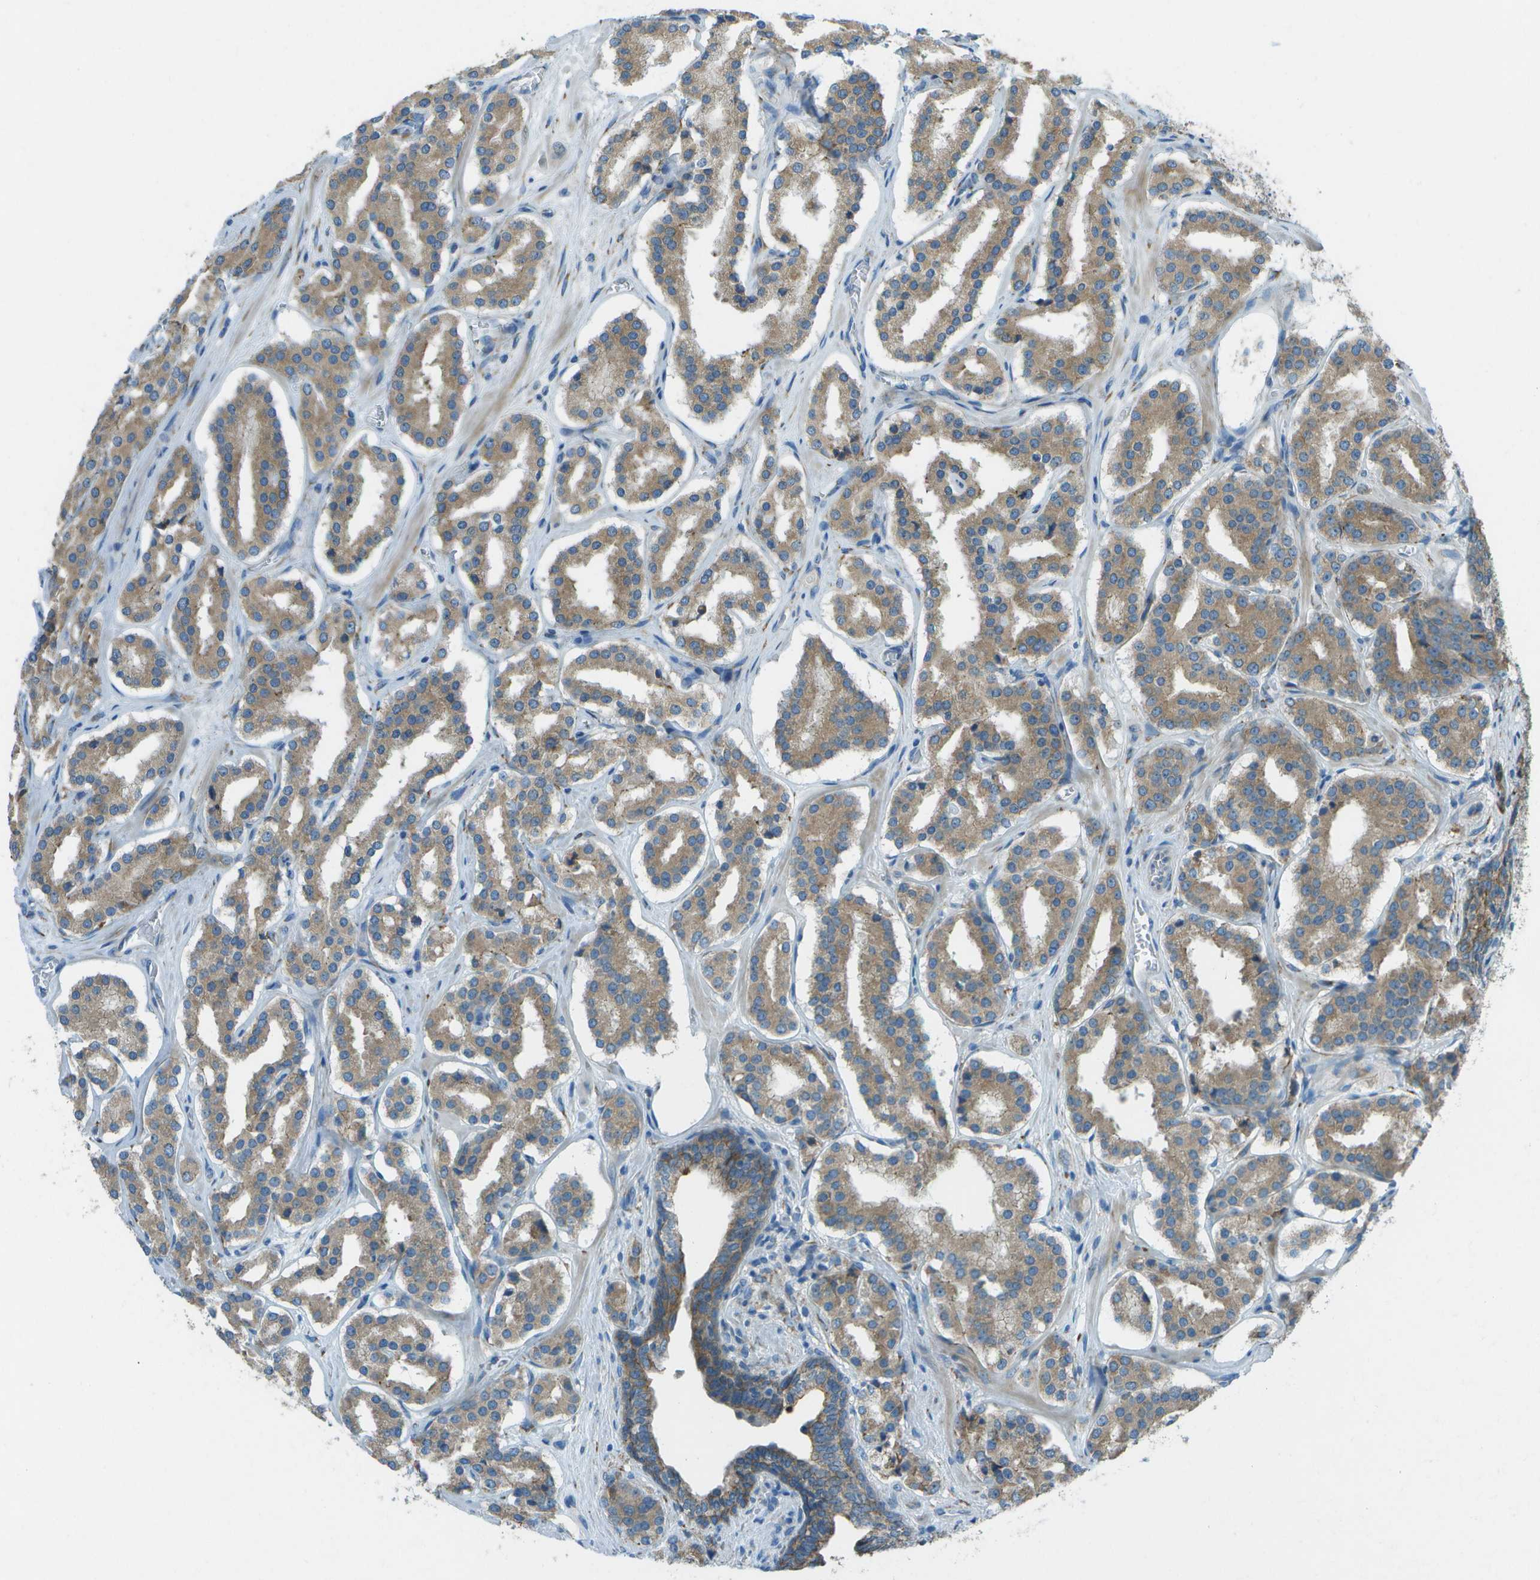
{"staining": {"intensity": "moderate", "quantity": ">75%", "location": "cytoplasmic/membranous"}, "tissue": "prostate cancer", "cell_type": "Tumor cells", "image_type": "cancer", "snomed": [{"axis": "morphology", "description": "Adenocarcinoma, High grade"}, {"axis": "topography", "description": "Prostate"}], "caption": "Immunohistochemical staining of prostate cancer (high-grade adenocarcinoma) shows medium levels of moderate cytoplasmic/membranous positivity in approximately >75% of tumor cells. (DAB (3,3'-diaminobenzidine) IHC, brown staining for protein, blue staining for nuclei).", "gene": "KCTD3", "patient": {"sex": "male", "age": 60}}